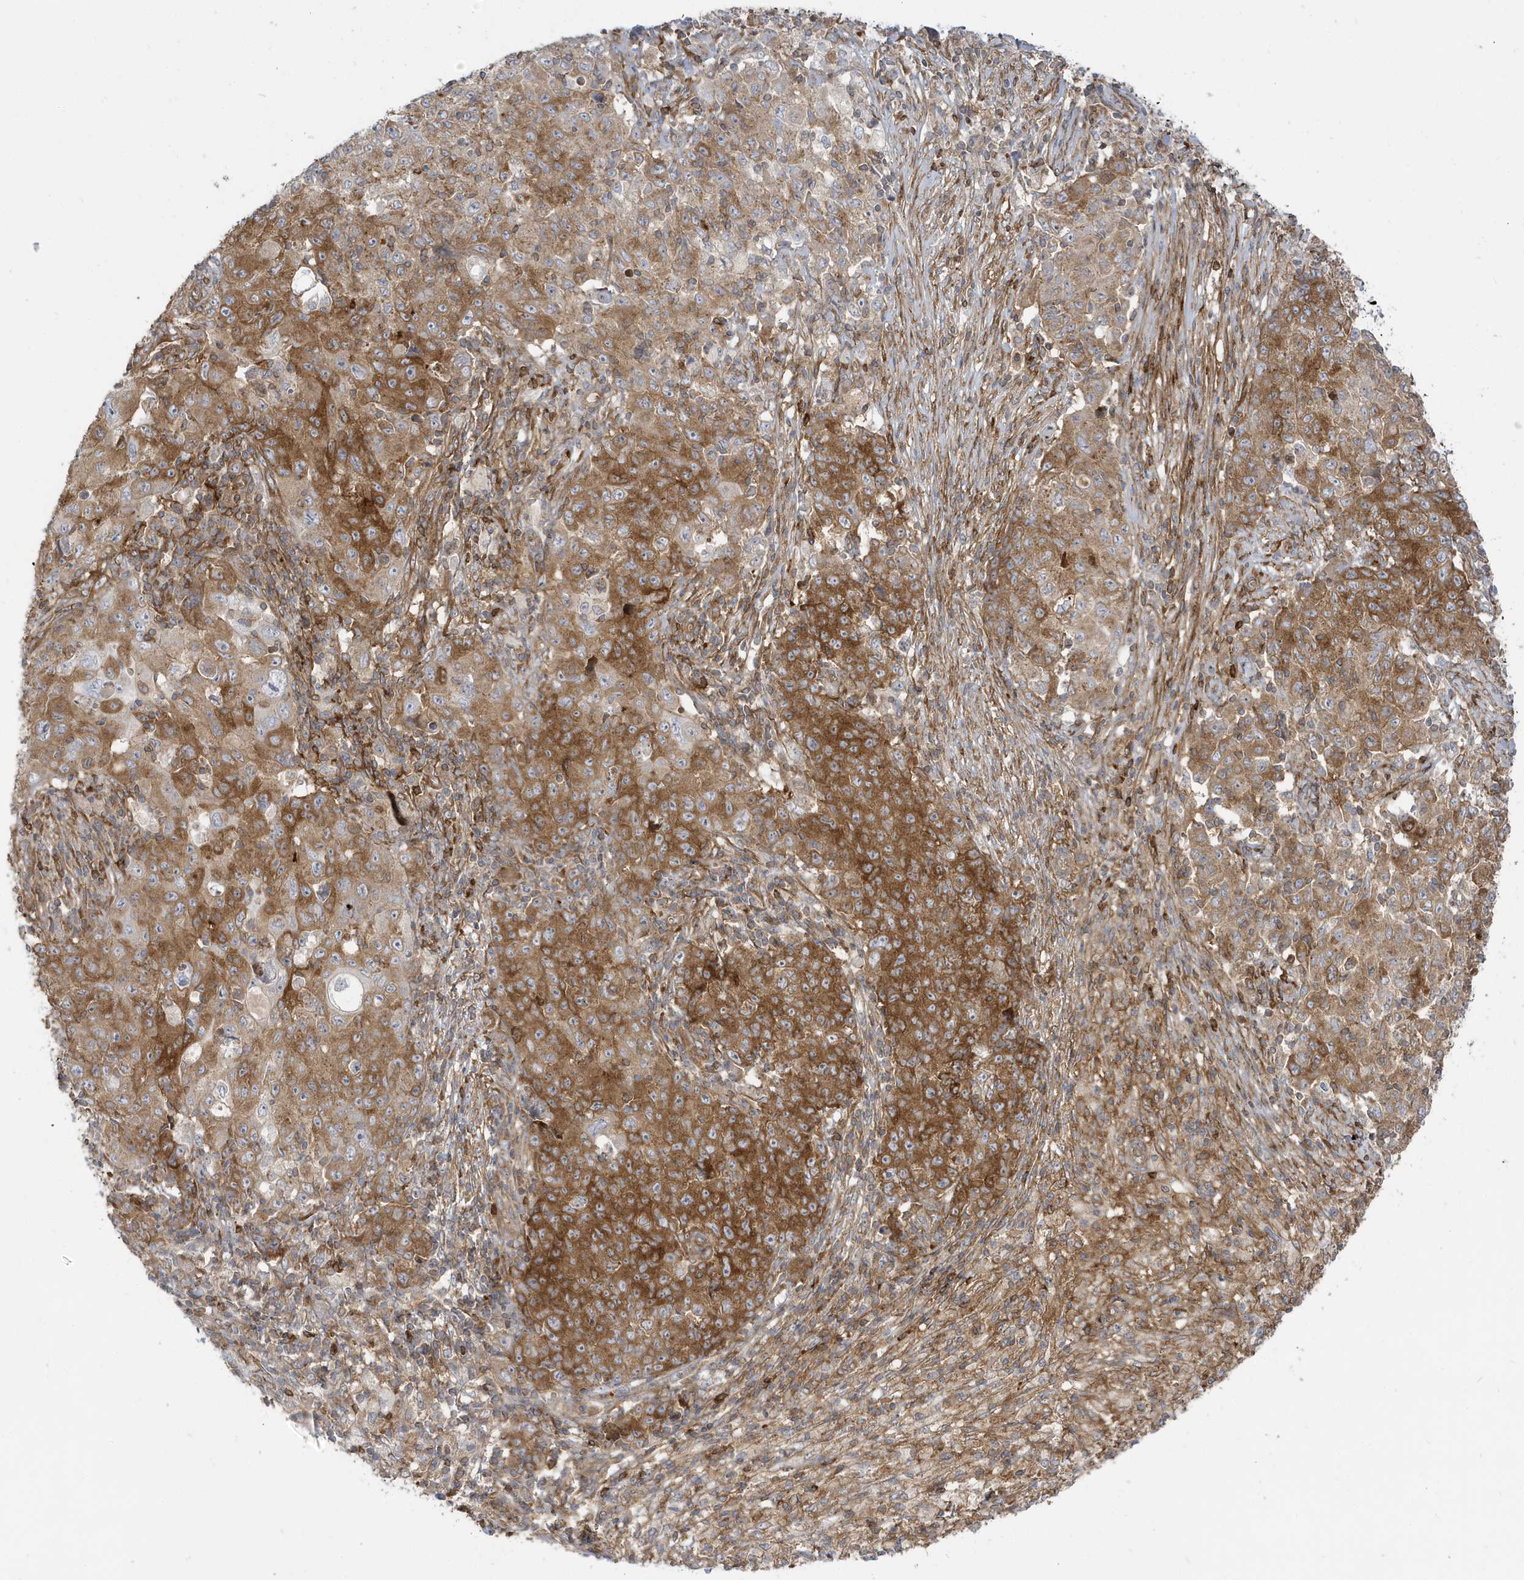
{"staining": {"intensity": "moderate", "quantity": ">75%", "location": "cytoplasmic/membranous"}, "tissue": "ovarian cancer", "cell_type": "Tumor cells", "image_type": "cancer", "snomed": [{"axis": "morphology", "description": "Carcinoma, endometroid"}, {"axis": "topography", "description": "Ovary"}], "caption": "A high-resolution micrograph shows immunohistochemistry (IHC) staining of endometroid carcinoma (ovarian), which shows moderate cytoplasmic/membranous staining in about >75% of tumor cells.", "gene": "STAM", "patient": {"sex": "female", "age": 42}}